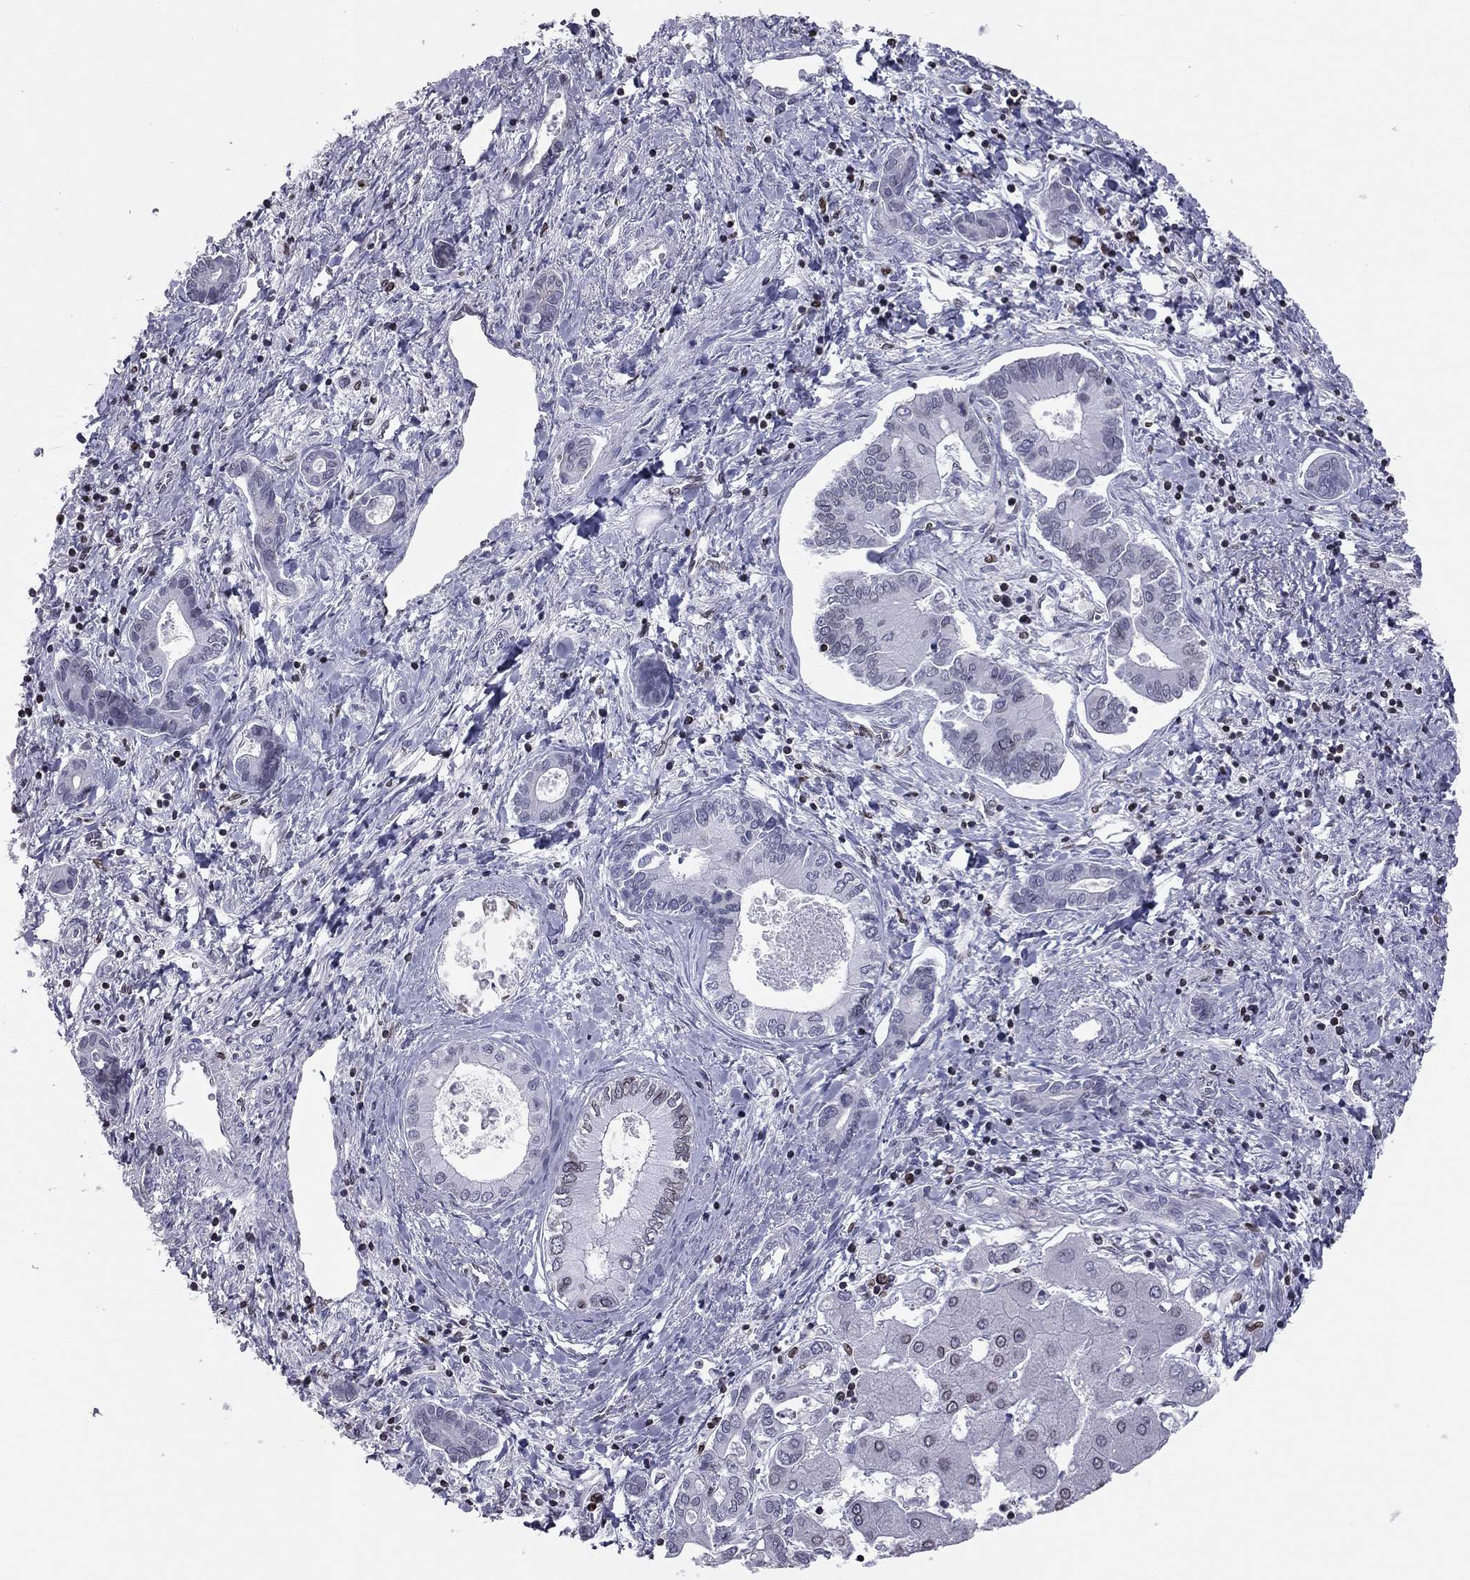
{"staining": {"intensity": "weak", "quantity": "<25%", "location": "cytoplasmic/membranous,nuclear"}, "tissue": "liver cancer", "cell_type": "Tumor cells", "image_type": "cancer", "snomed": [{"axis": "morphology", "description": "Cholangiocarcinoma"}, {"axis": "topography", "description": "Liver"}], "caption": "Immunohistochemistry of human liver cancer demonstrates no staining in tumor cells. (DAB (3,3'-diaminobenzidine) immunohistochemistry (IHC) visualized using brightfield microscopy, high magnification).", "gene": "ESPL1", "patient": {"sex": "male", "age": 66}}